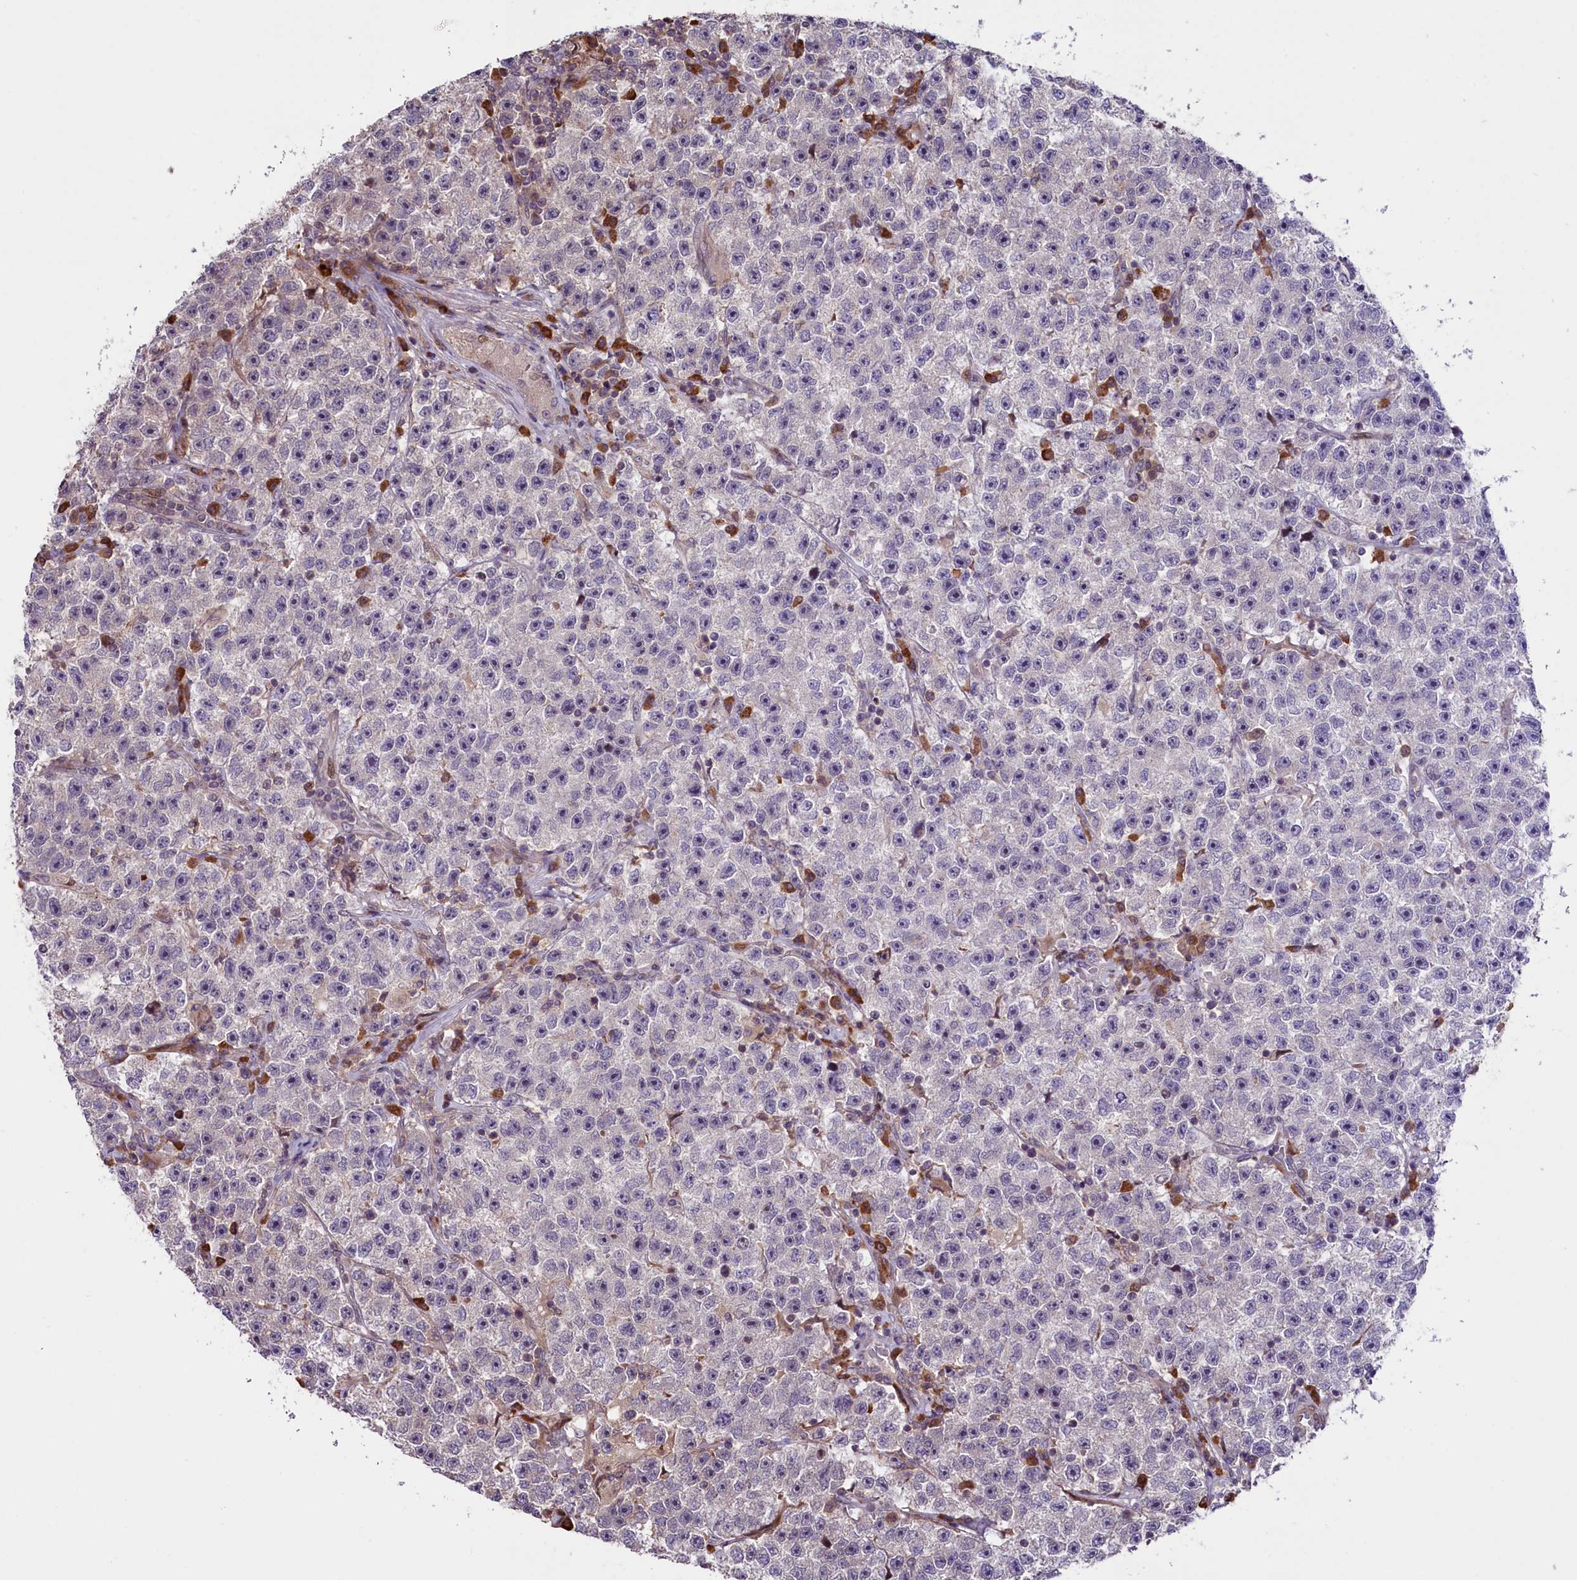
{"staining": {"intensity": "negative", "quantity": "none", "location": "none"}, "tissue": "testis cancer", "cell_type": "Tumor cells", "image_type": "cancer", "snomed": [{"axis": "morphology", "description": "Seminoma, NOS"}, {"axis": "topography", "description": "Testis"}], "caption": "Tumor cells show no significant staining in testis cancer (seminoma).", "gene": "RIC8A", "patient": {"sex": "male", "age": 22}}